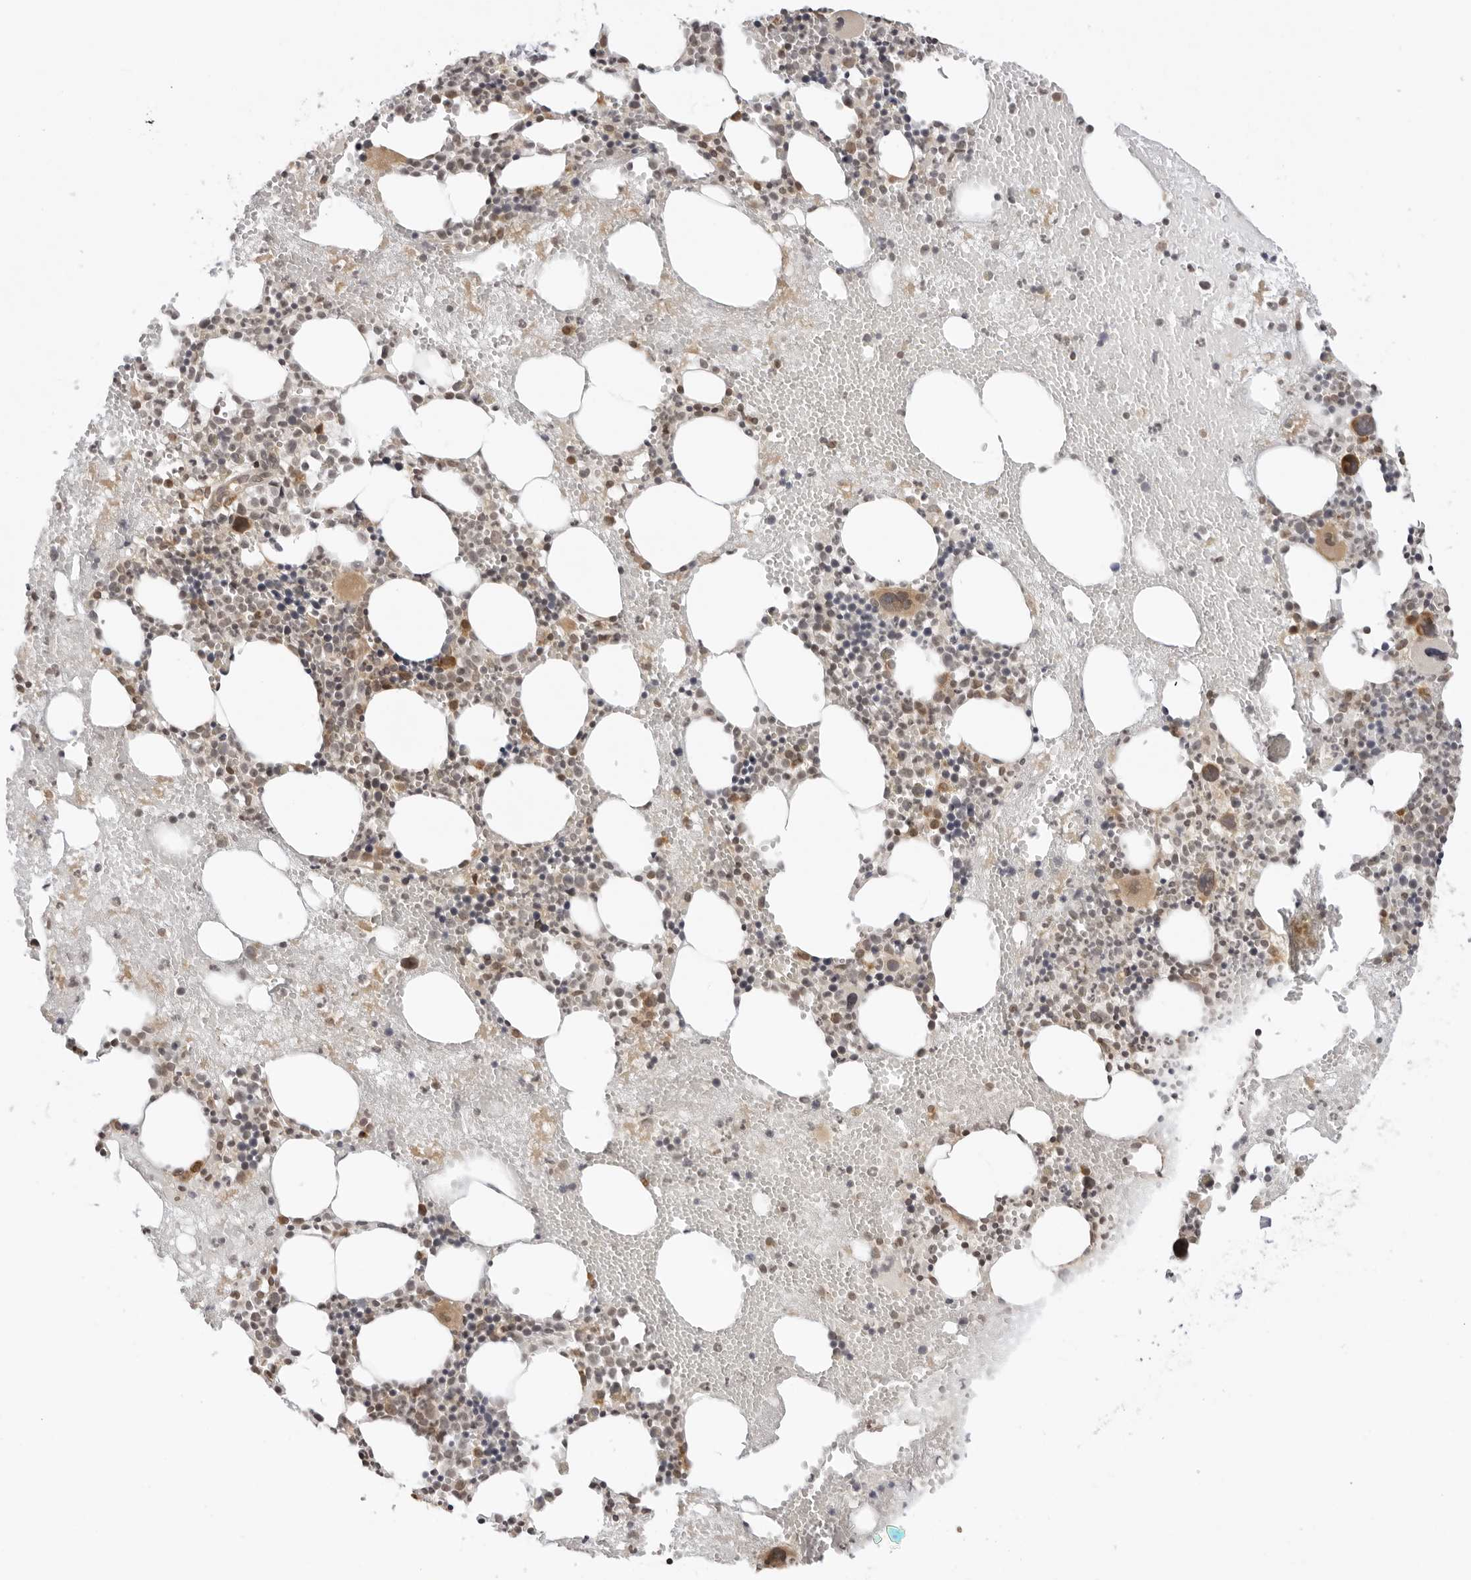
{"staining": {"intensity": "moderate", "quantity": "25%-75%", "location": "cytoplasmic/membranous"}, "tissue": "bone marrow", "cell_type": "Hematopoietic cells", "image_type": "normal", "snomed": [{"axis": "morphology", "description": "Normal tissue, NOS"}, {"axis": "morphology", "description": "Inflammation, NOS"}, {"axis": "topography", "description": "Bone marrow"}], "caption": "Protein analysis of unremarkable bone marrow demonstrates moderate cytoplasmic/membranous expression in approximately 25%-75% of hematopoietic cells.", "gene": "PRRC2C", "patient": {"sex": "female", "age": 48}}